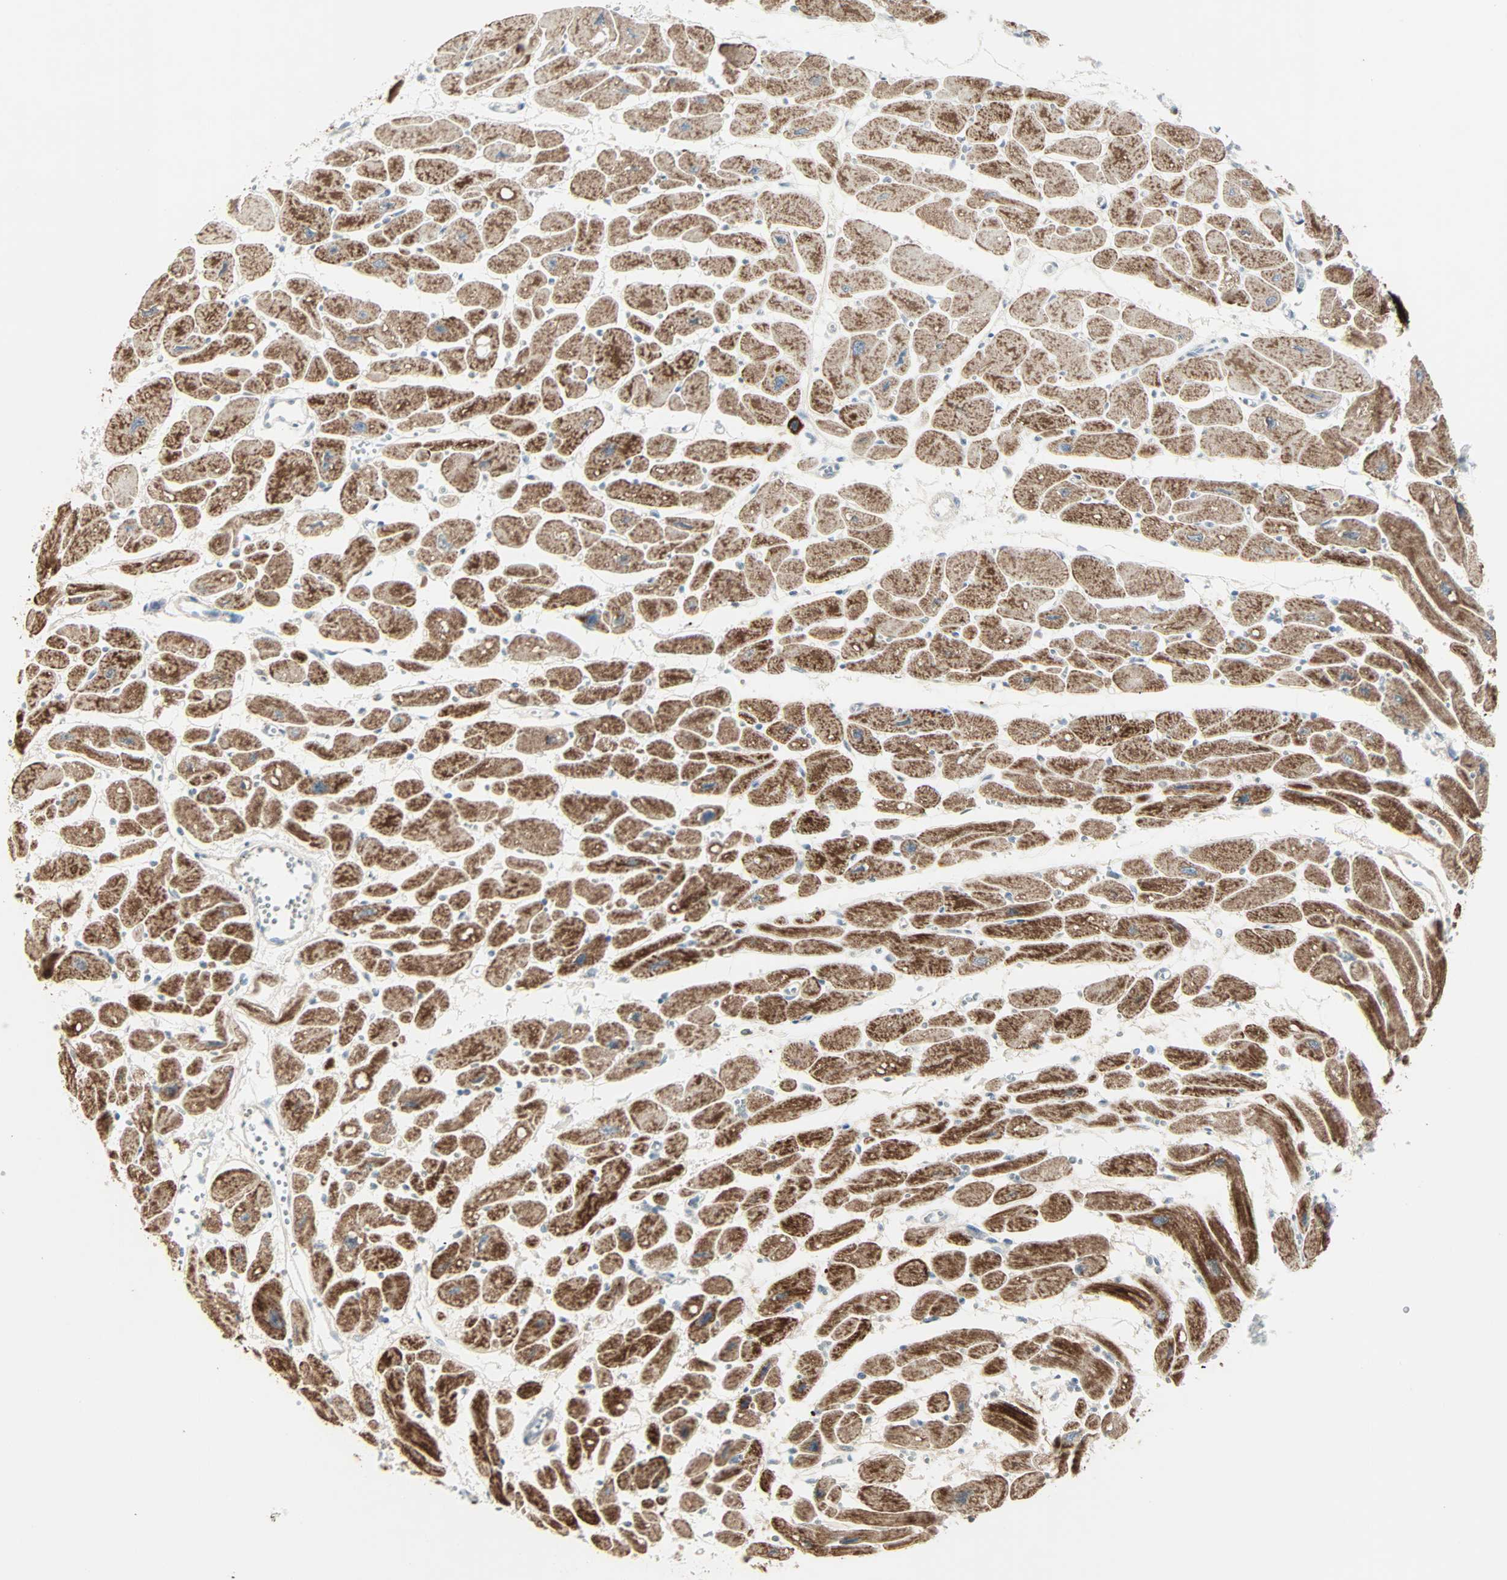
{"staining": {"intensity": "strong", "quantity": ">75%", "location": "cytoplasmic/membranous"}, "tissue": "heart muscle", "cell_type": "Cardiomyocytes", "image_type": "normal", "snomed": [{"axis": "morphology", "description": "Normal tissue, NOS"}, {"axis": "topography", "description": "Heart"}], "caption": "High-magnification brightfield microscopy of unremarkable heart muscle stained with DAB (3,3'-diaminobenzidine) (brown) and counterstained with hematoxylin (blue). cardiomyocytes exhibit strong cytoplasmic/membranous positivity is seen in approximately>75% of cells. Using DAB (brown) and hematoxylin (blue) stains, captured at high magnification using brightfield microscopy.", "gene": "IDH2", "patient": {"sex": "female", "age": 54}}